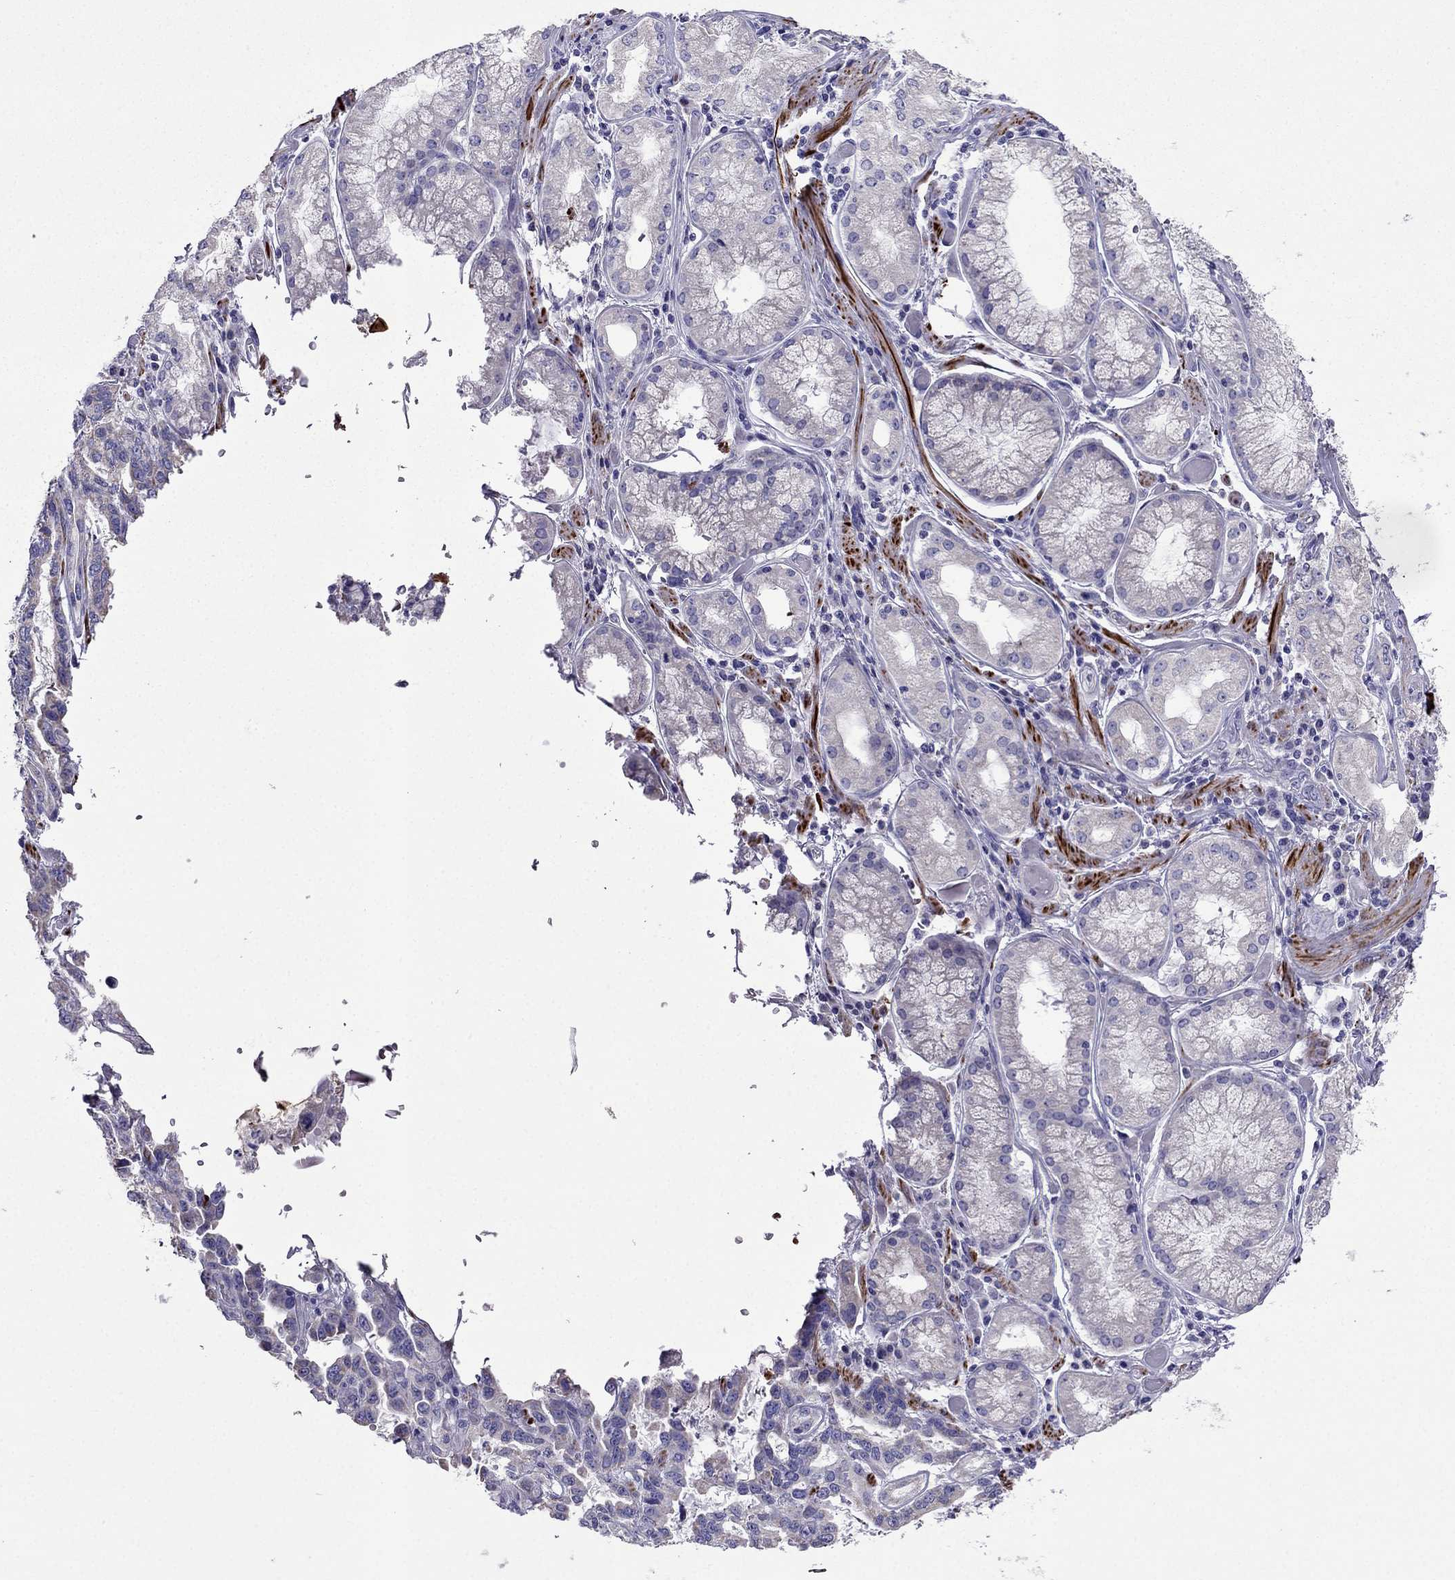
{"staining": {"intensity": "weak", "quantity": "<25%", "location": "cytoplasmic/membranous"}, "tissue": "stomach cancer", "cell_type": "Tumor cells", "image_type": "cancer", "snomed": [{"axis": "morphology", "description": "Adenocarcinoma, NOS"}, {"axis": "topography", "description": "Stomach, lower"}], "caption": "This photomicrograph is of stomach cancer stained with immunohistochemistry to label a protein in brown with the nuclei are counter-stained blue. There is no staining in tumor cells. (Stains: DAB (3,3'-diaminobenzidine) immunohistochemistry (IHC) with hematoxylin counter stain, Microscopy: brightfield microscopy at high magnification).", "gene": "DSC1", "patient": {"sex": "female", "age": 76}}